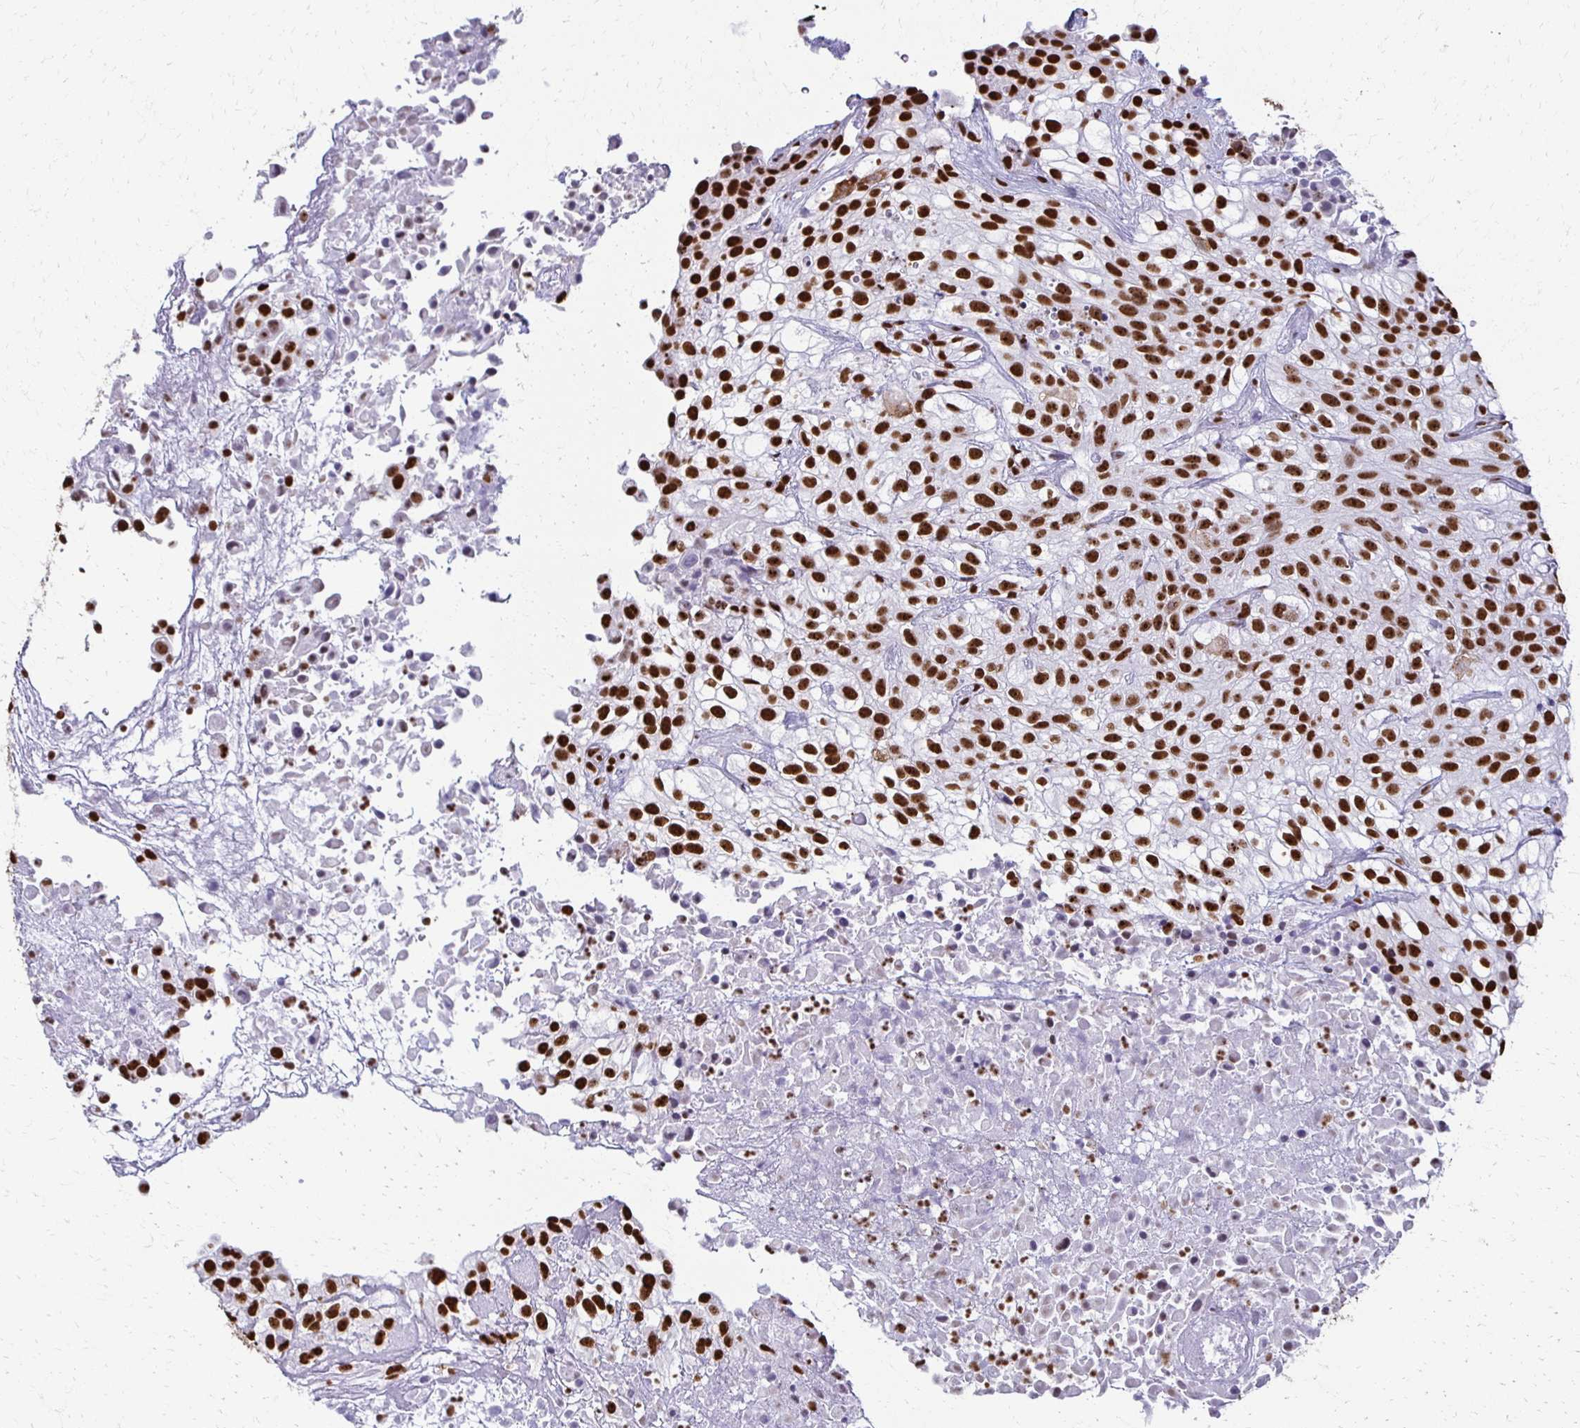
{"staining": {"intensity": "strong", "quantity": ">75%", "location": "nuclear"}, "tissue": "urothelial cancer", "cell_type": "Tumor cells", "image_type": "cancer", "snomed": [{"axis": "morphology", "description": "Urothelial carcinoma, High grade"}, {"axis": "topography", "description": "Urinary bladder"}], "caption": "A high amount of strong nuclear positivity is seen in about >75% of tumor cells in urothelial cancer tissue. (IHC, brightfield microscopy, high magnification).", "gene": "NONO", "patient": {"sex": "male", "age": 56}}